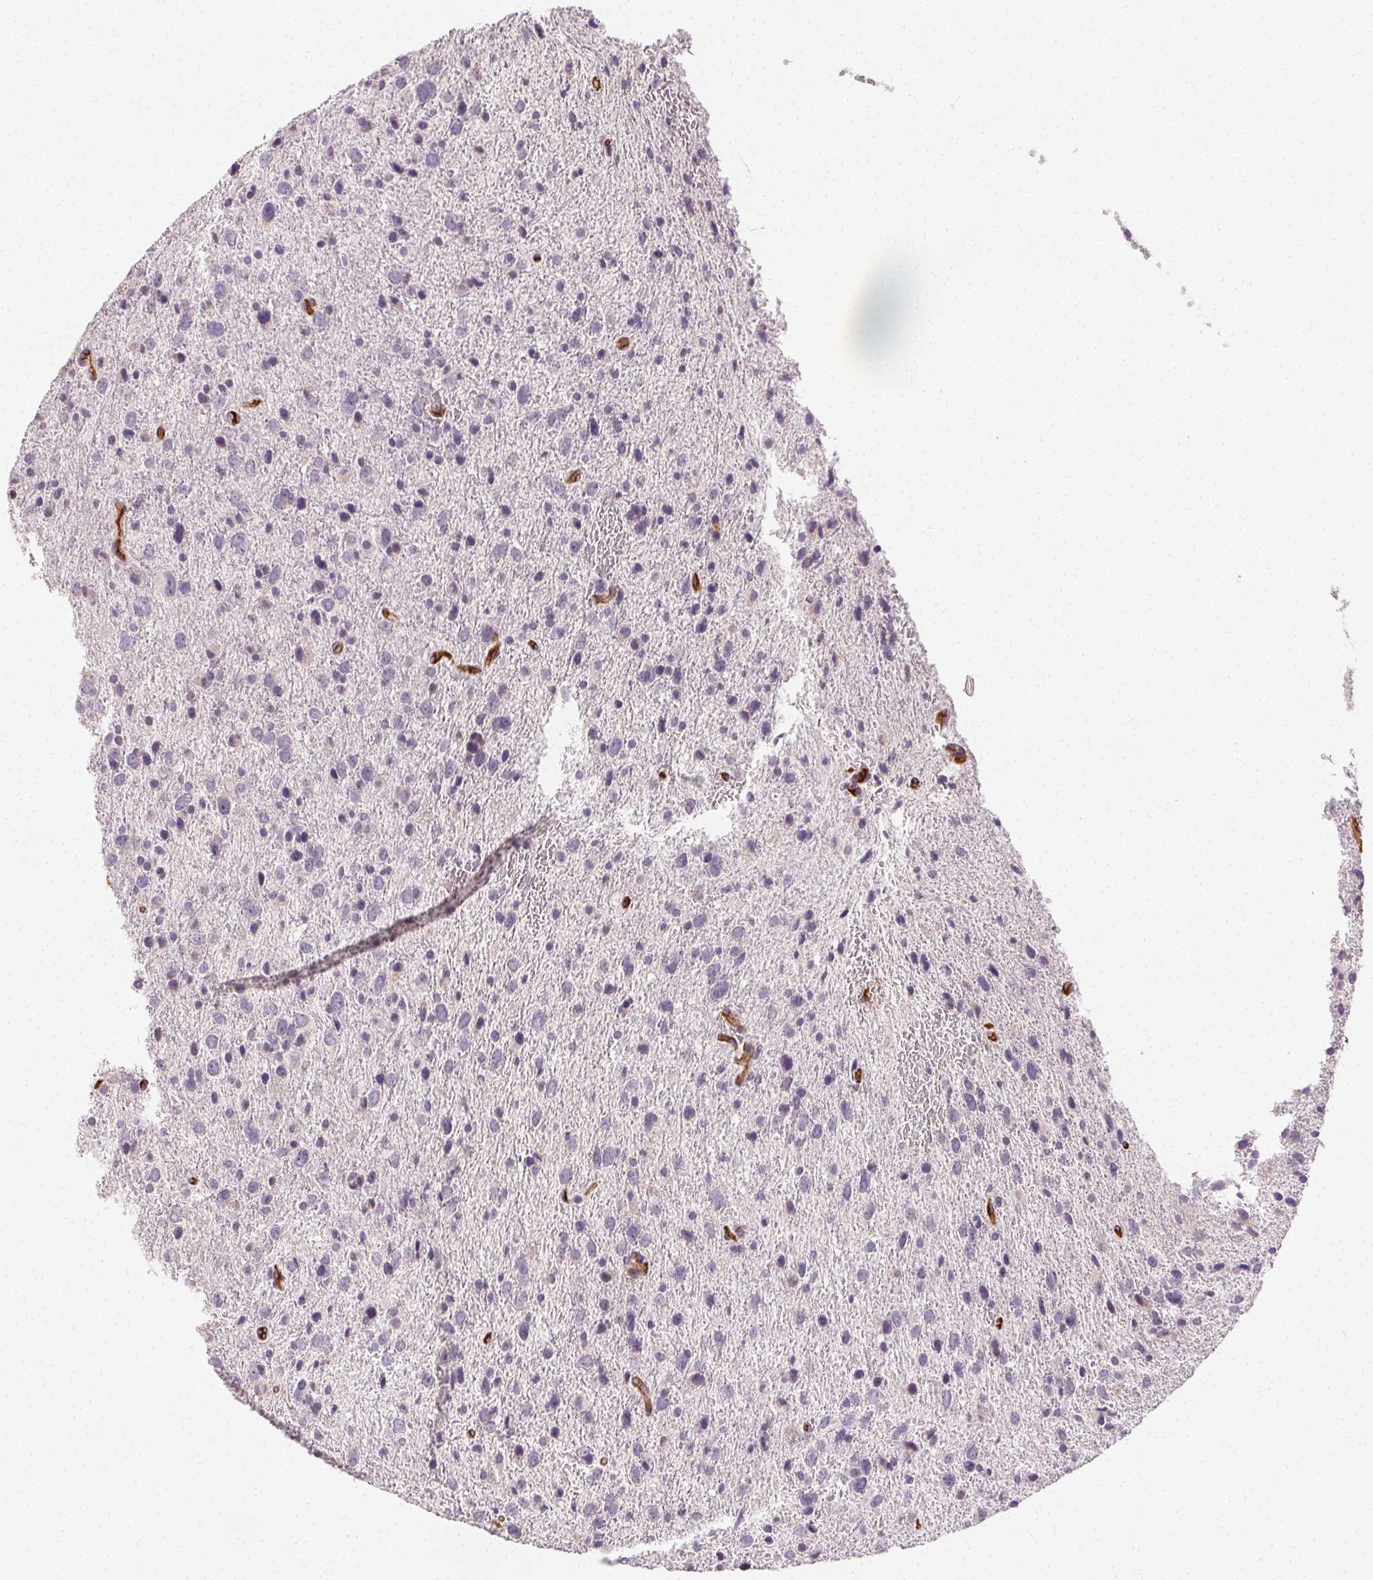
{"staining": {"intensity": "negative", "quantity": "none", "location": "none"}, "tissue": "glioma", "cell_type": "Tumor cells", "image_type": "cancer", "snomed": [{"axis": "morphology", "description": "Glioma, malignant, Low grade"}, {"axis": "topography", "description": "Brain"}], "caption": "Tumor cells are negative for protein expression in human glioma.", "gene": "PODXL", "patient": {"sex": "female", "age": 55}}